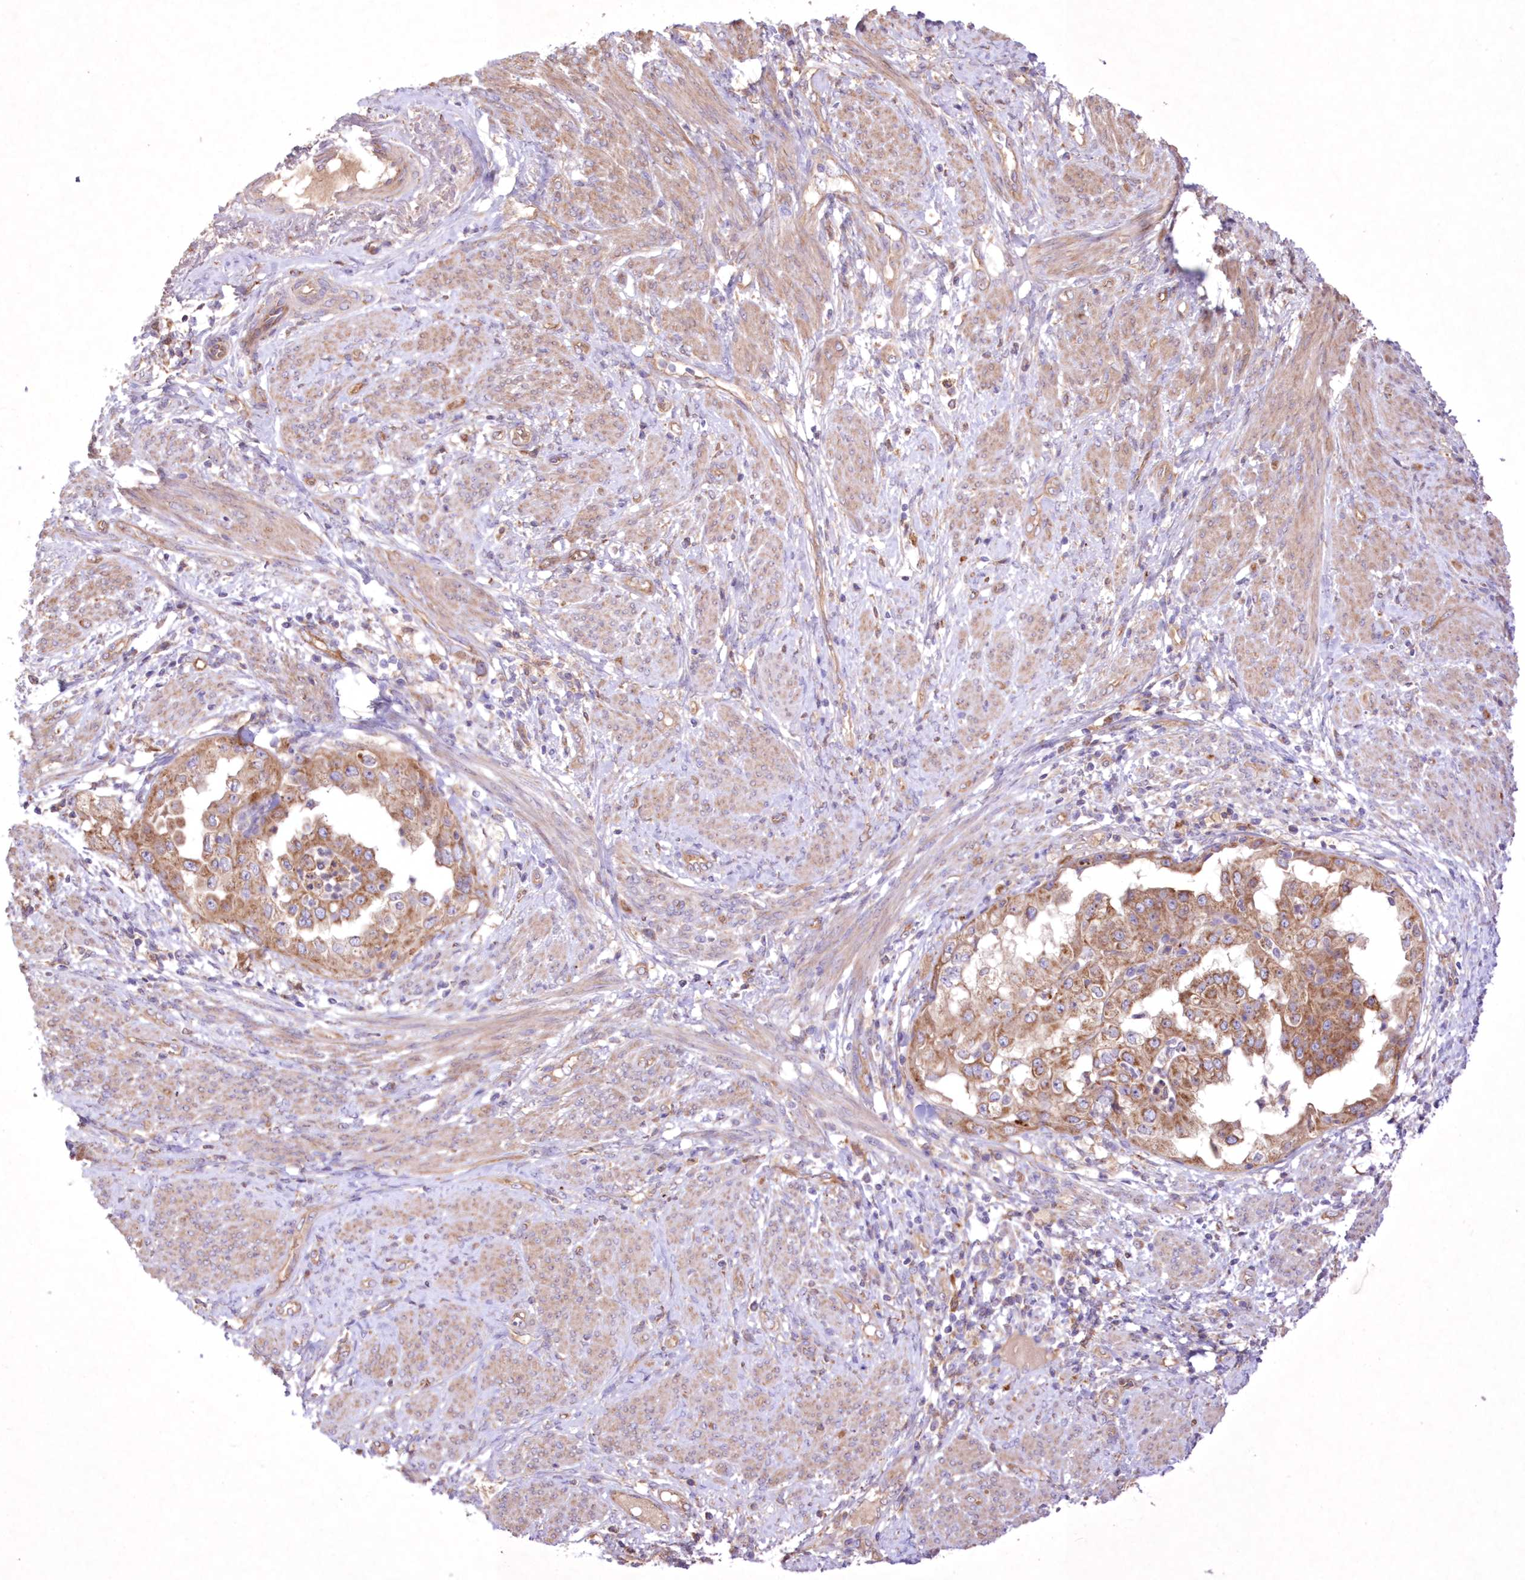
{"staining": {"intensity": "moderate", "quantity": ">75%", "location": "cytoplasmic/membranous"}, "tissue": "endometrial cancer", "cell_type": "Tumor cells", "image_type": "cancer", "snomed": [{"axis": "morphology", "description": "Adenocarcinoma, NOS"}, {"axis": "topography", "description": "Endometrium"}], "caption": "Endometrial adenocarcinoma stained with a brown dye exhibits moderate cytoplasmic/membranous positive positivity in about >75% of tumor cells.", "gene": "FCHO2", "patient": {"sex": "female", "age": 85}}